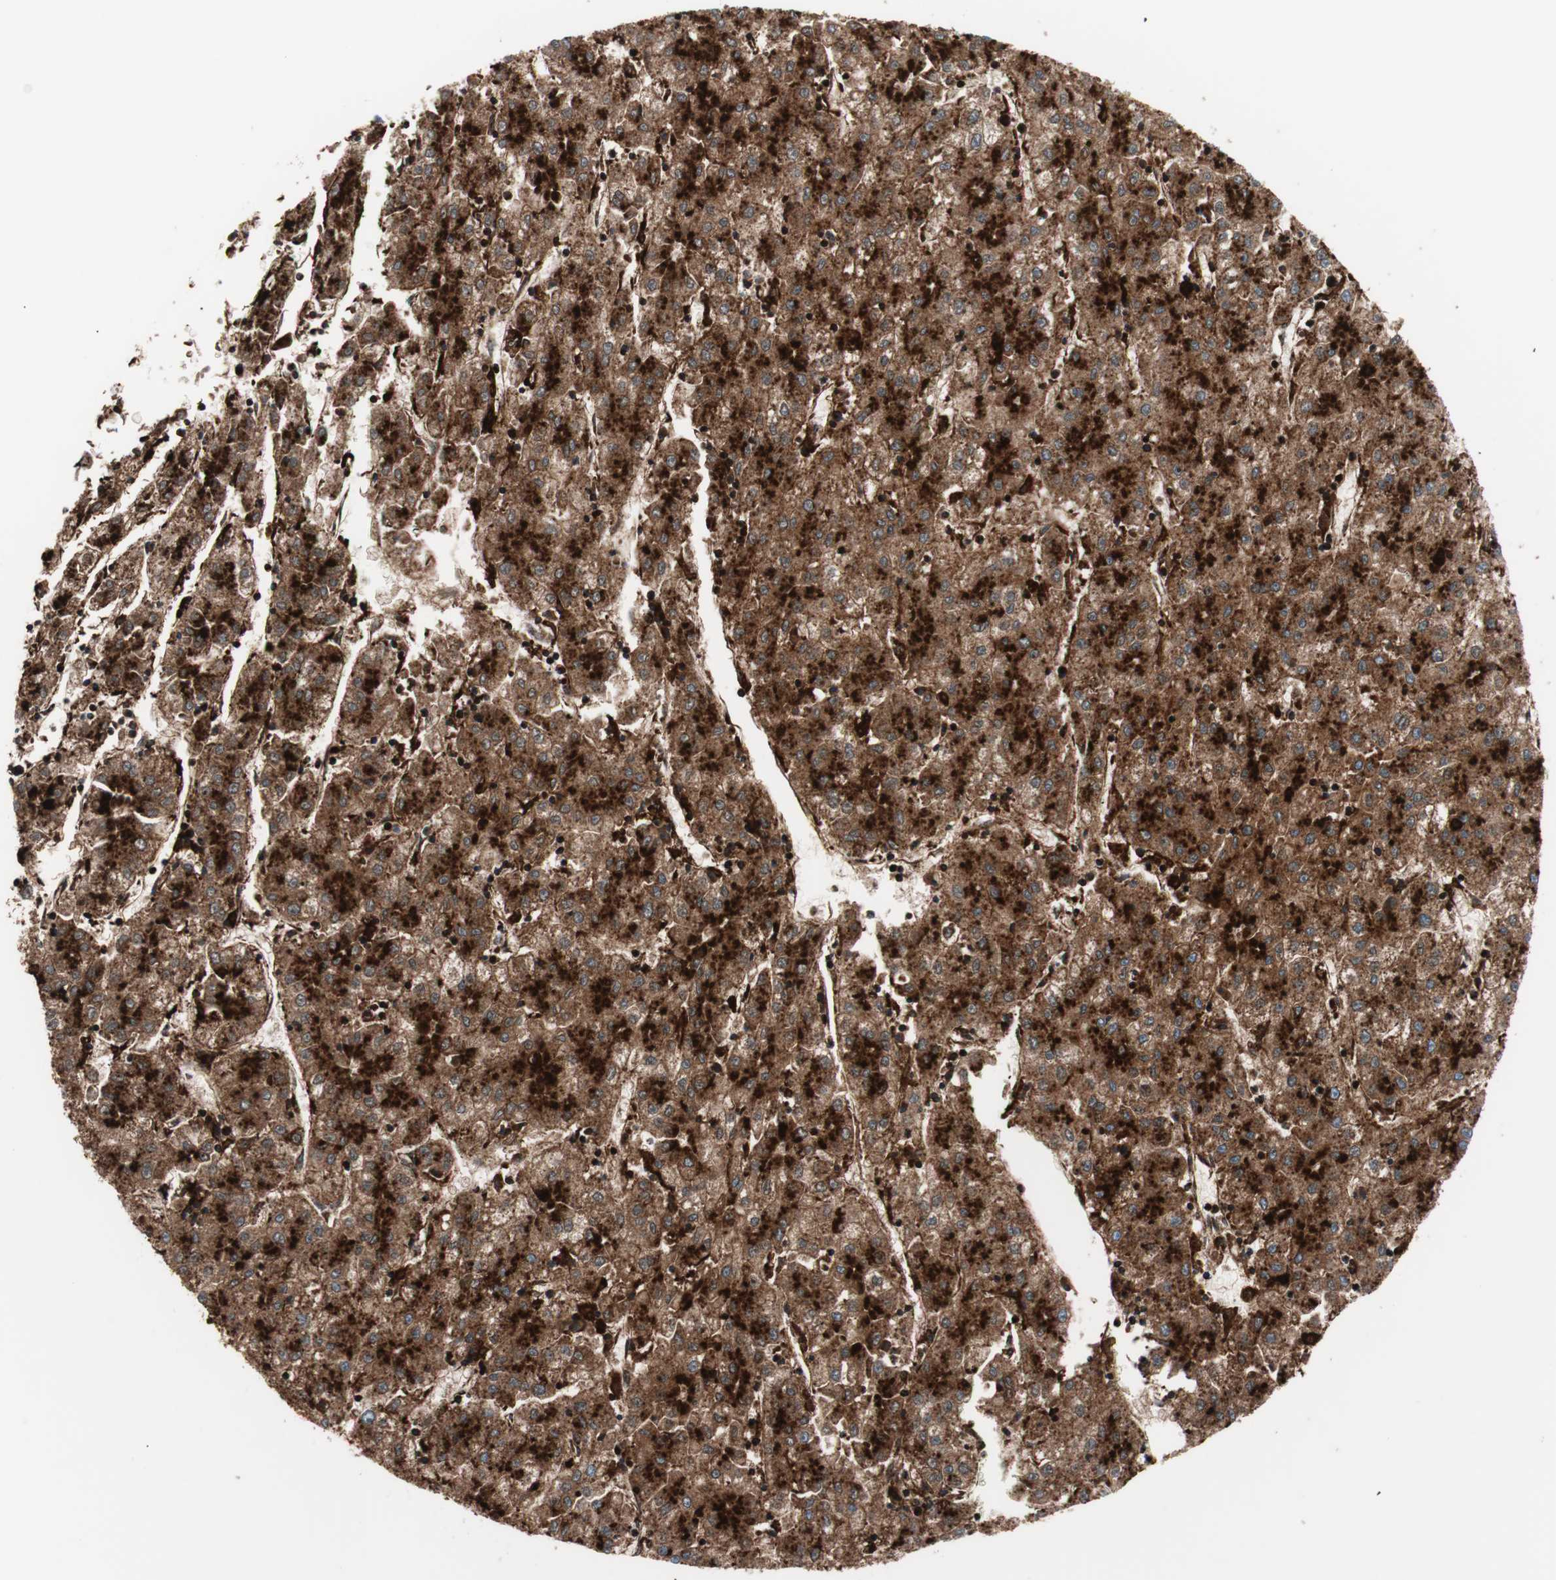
{"staining": {"intensity": "strong", "quantity": ">75%", "location": "cytoplasmic/membranous"}, "tissue": "liver cancer", "cell_type": "Tumor cells", "image_type": "cancer", "snomed": [{"axis": "morphology", "description": "Carcinoma, Hepatocellular, NOS"}, {"axis": "topography", "description": "Liver"}], "caption": "Immunohistochemical staining of hepatocellular carcinoma (liver) exhibits strong cytoplasmic/membranous protein expression in approximately >75% of tumor cells.", "gene": "LAMP1", "patient": {"sex": "male", "age": 72}}